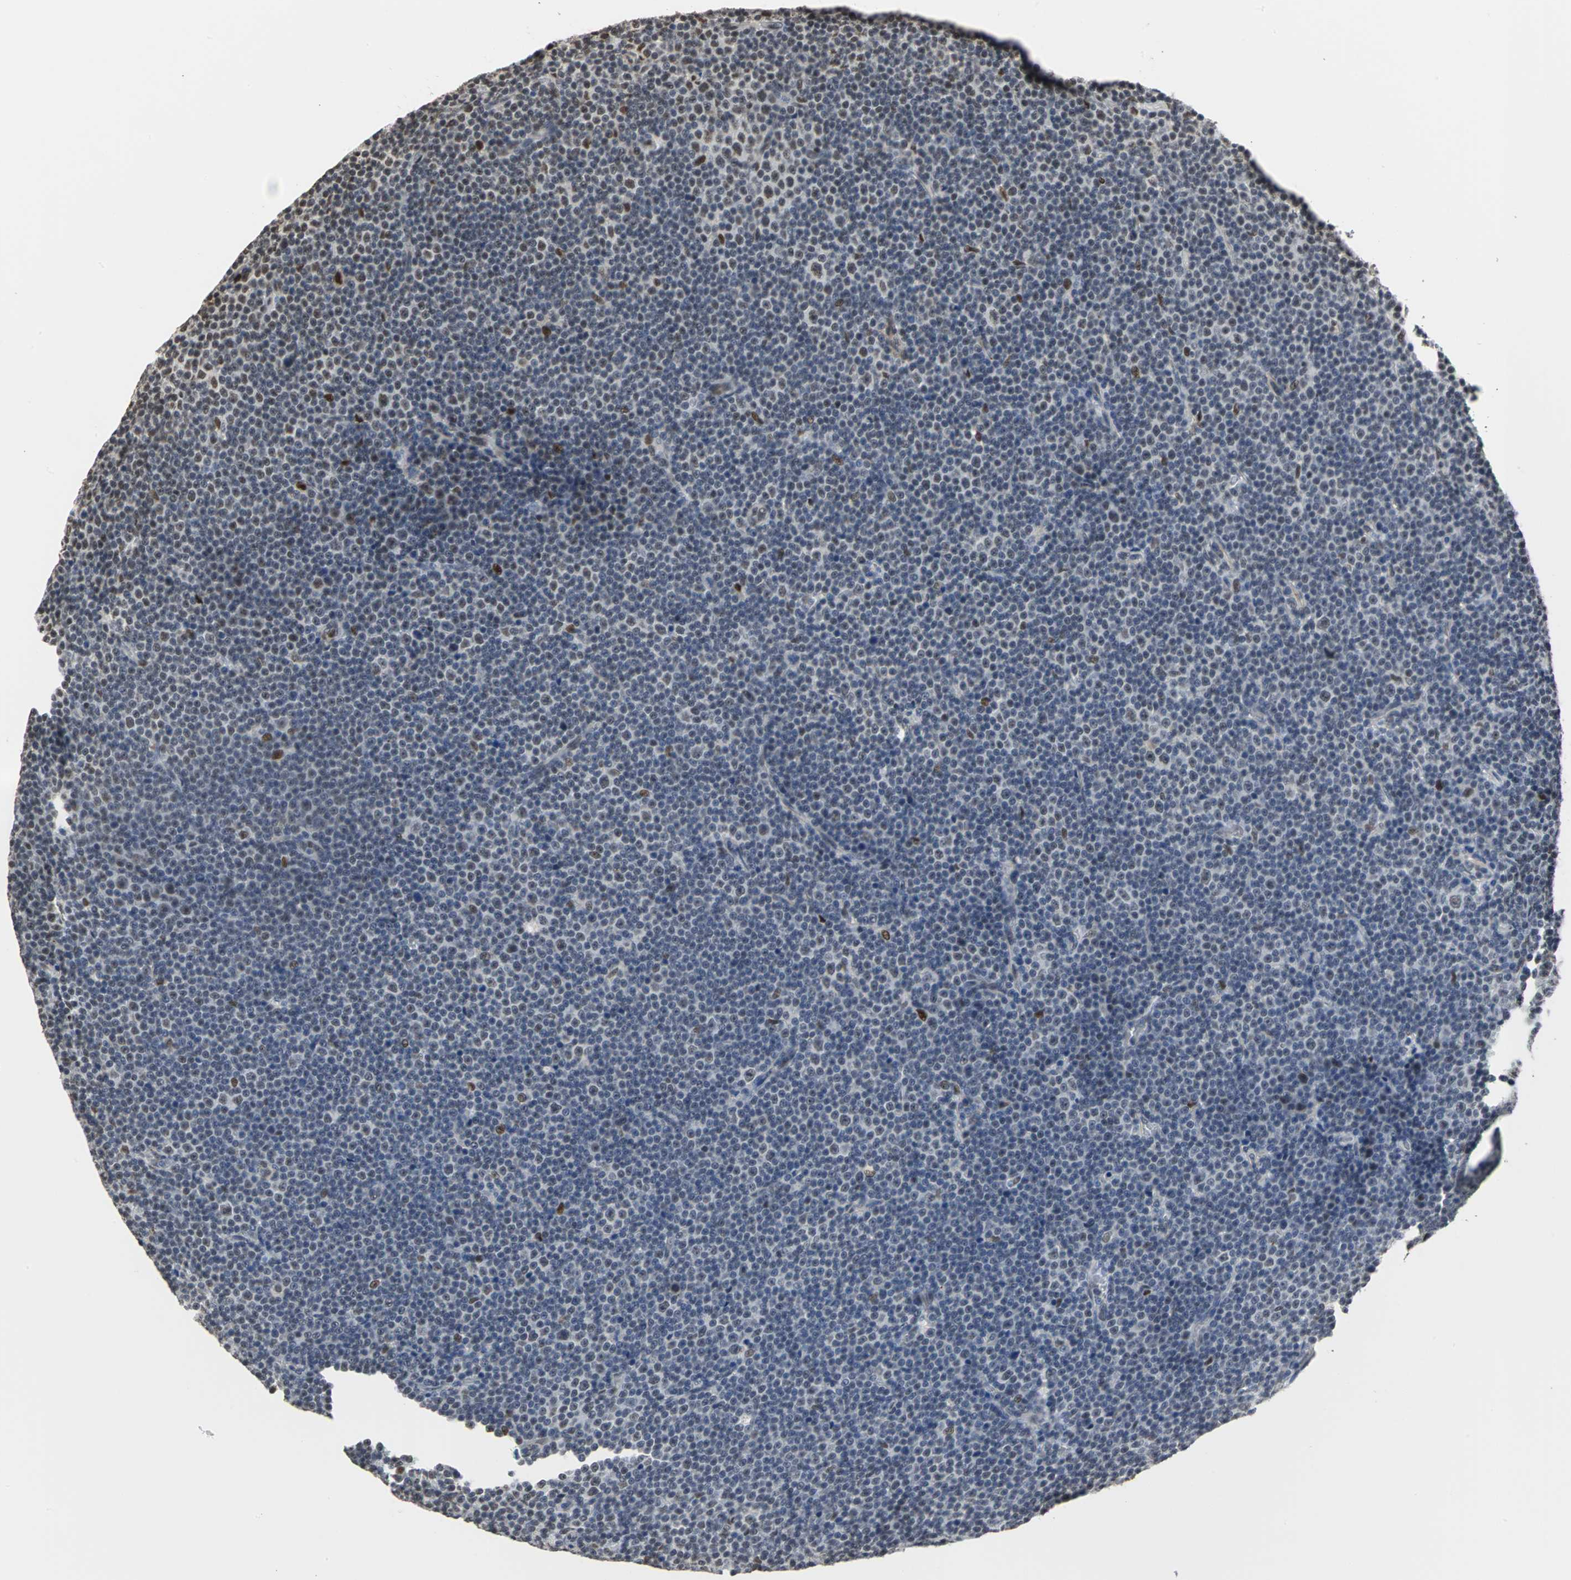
{"staining": {"intensity": "moderate", "quantity": "<25%", "location": "nuclear"}, "tissue": "lymphoma", "cell_type": "Tumor cells", "image_type": "cancer", "snomed": [{"axis": "morphology", "description": "Malignant lymphoma, non-Hodgkin's type, Low grade"}, {"axis": "topography", "description": "Lymph node"}], "caption": "Human lymphoma stained for a protein (brown) exhibits moderate nuclear positive expression in approximately <25% of tumor cells.", "gene": "CCDC88C", "patient": {"sex": "female", "age": 67}}